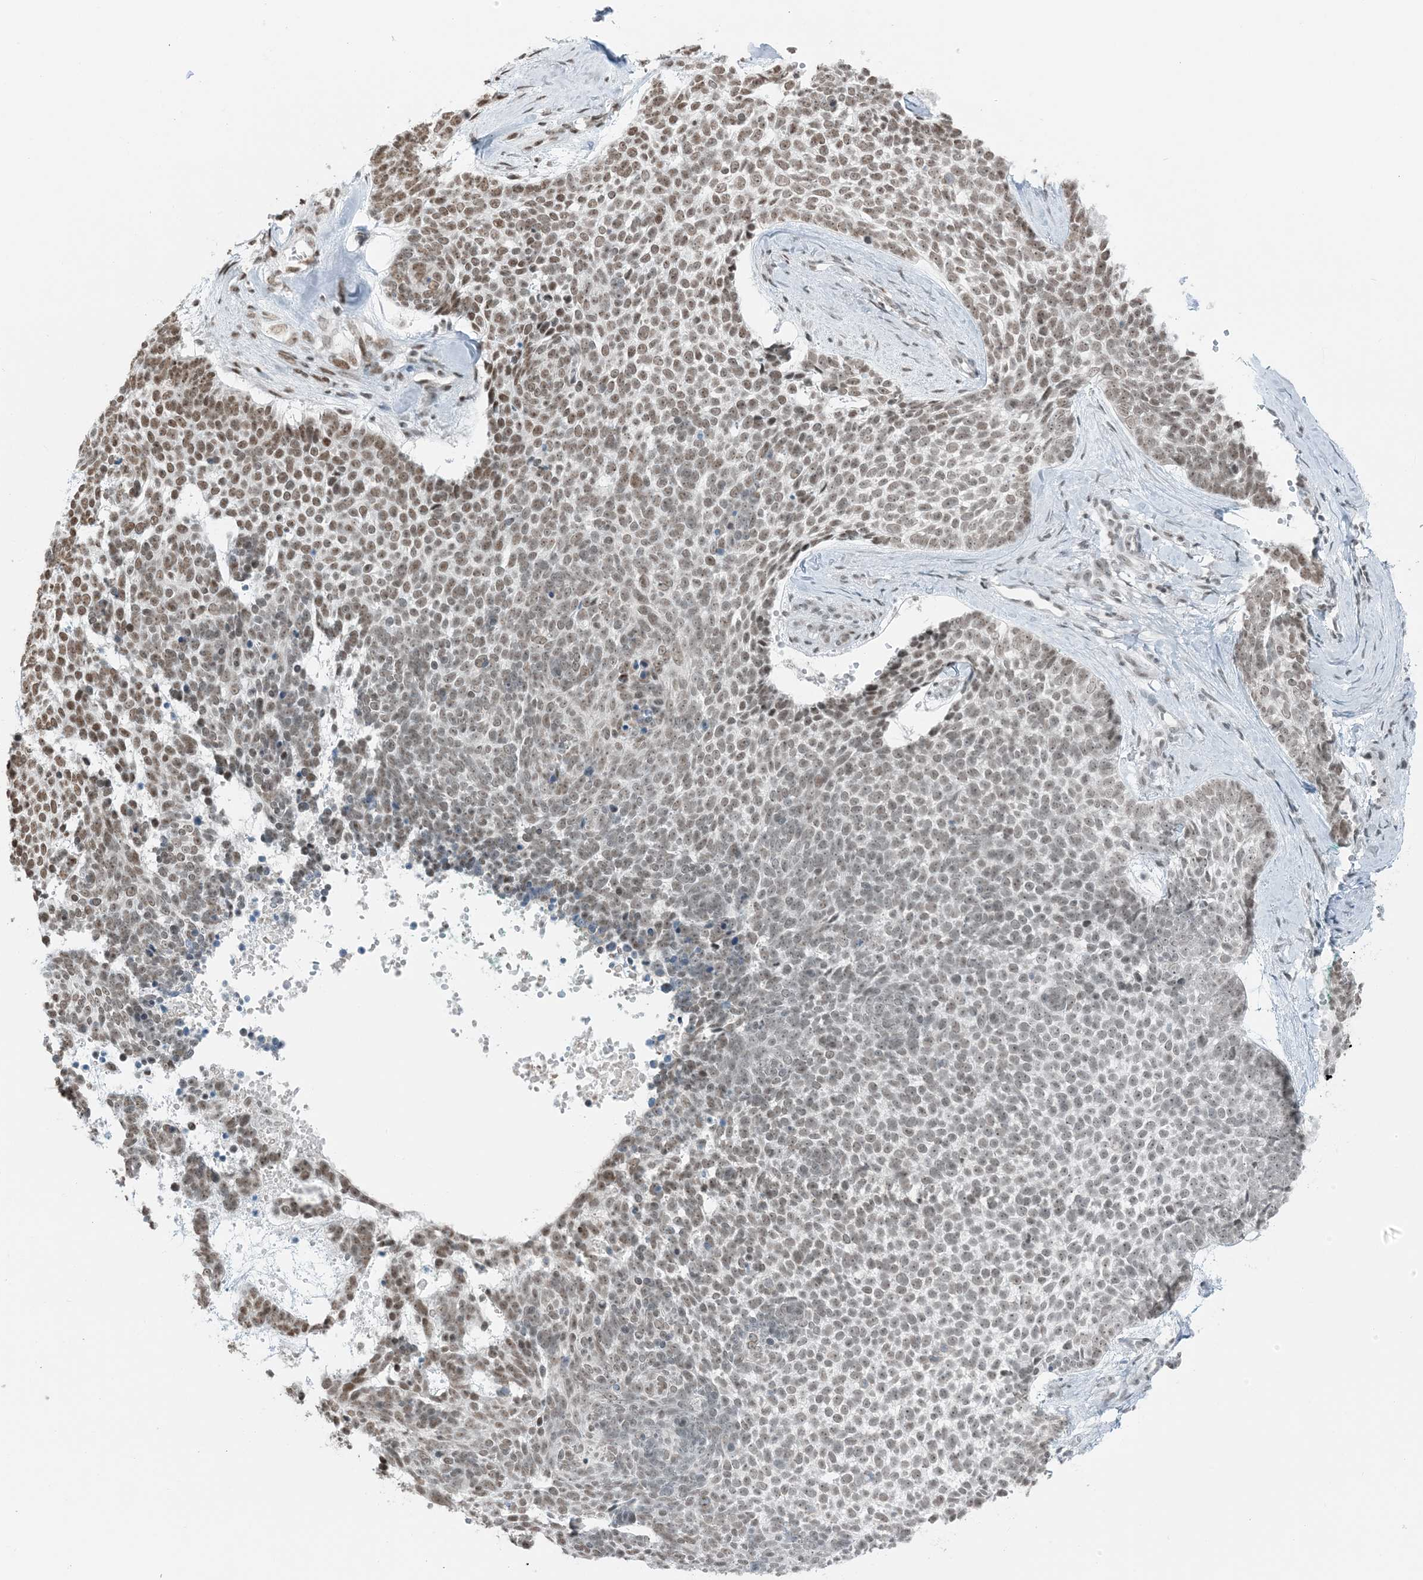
{"staining": {"intensity": "moderate", "quantity": ">75%", "location": "nuclear"}, "tissue": "skin cancer", "cell_type": "Tumor cells", "image_type": "cancer", "snomed": [{"axis": "morphology", "description": "Basal cell carcinoma"}, {"axis": "topography", "description": "Skin"}], "caption": "Immunohistochemical staining of skin cancer demonstrates medium levels of moderate nuclear protein staining in about >75% of tumor cells. The protein of interest is stained brown, and the nuclei are stained in blue (DAB (3,3'-diaminobenzidine) IHC with brightfield microscopy, high magnification).", "gene": "ZNF500", "patient": {"sex": "female", "age": 81}}